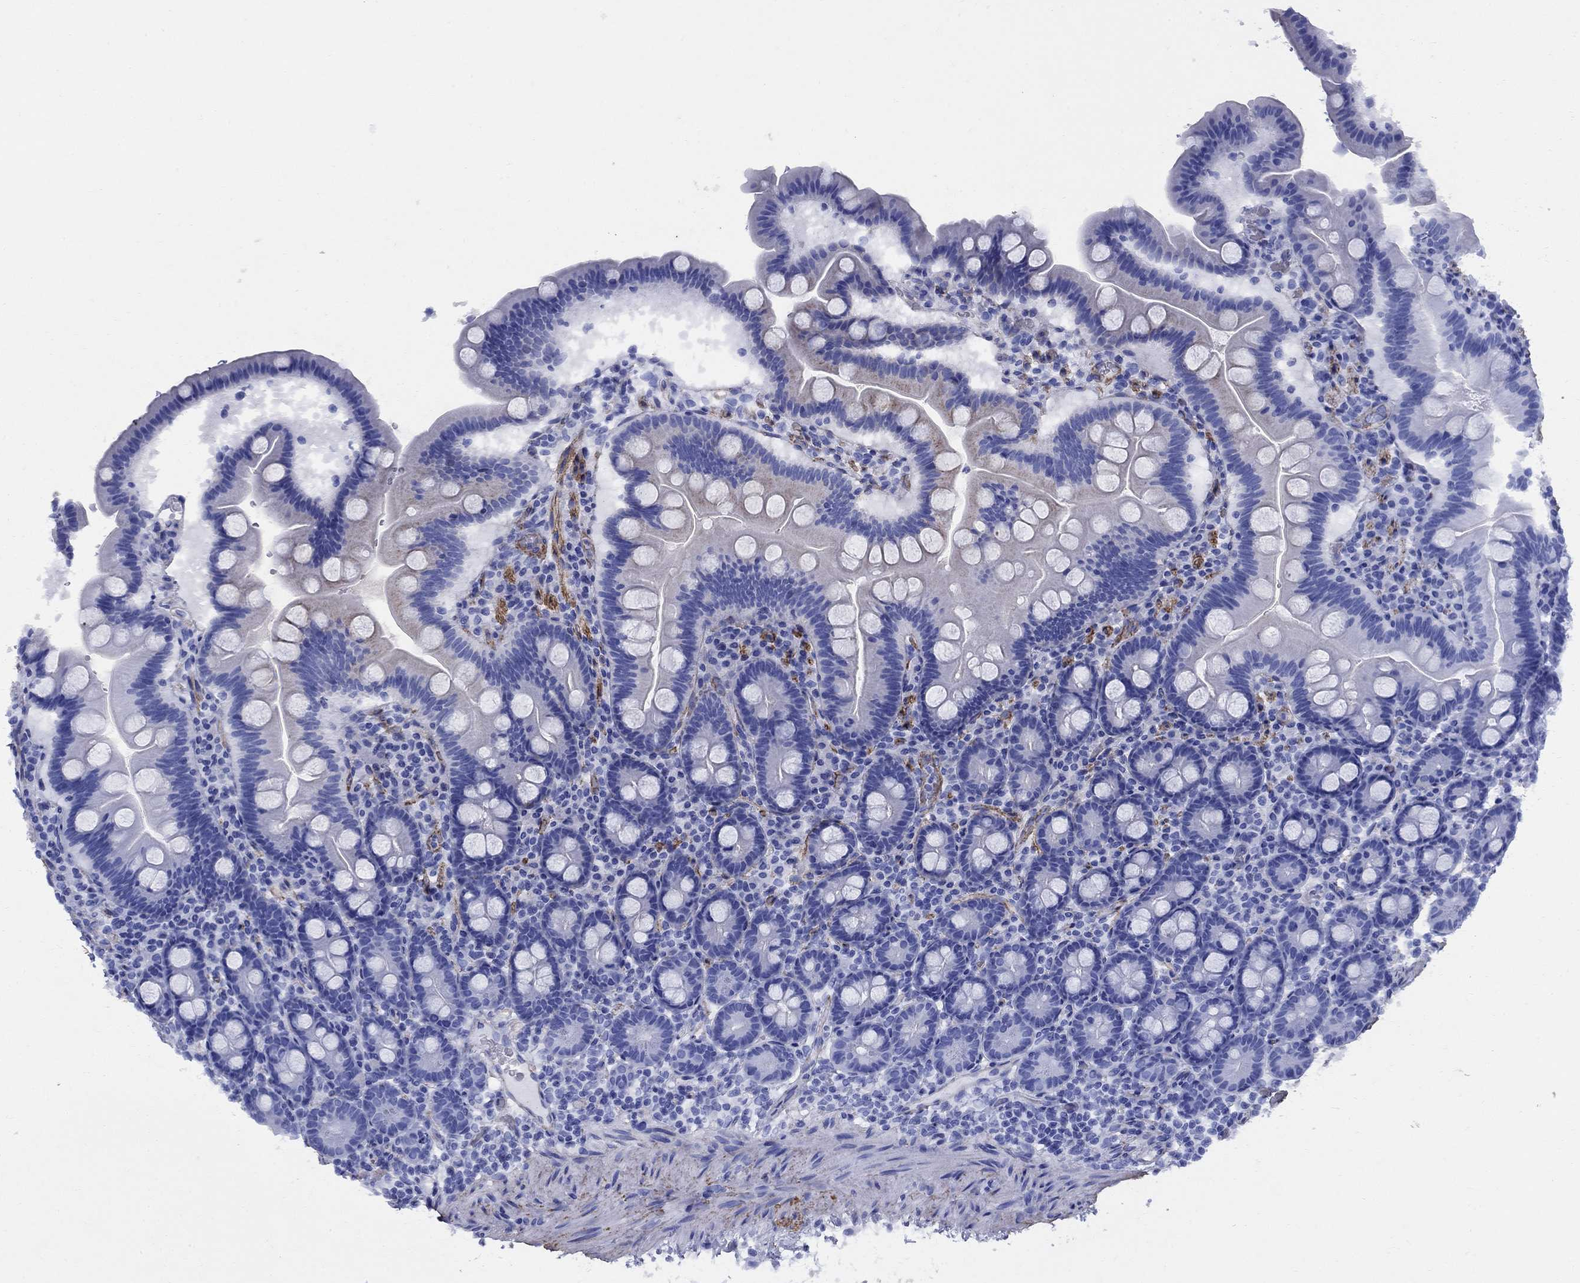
{"staining": {"intensity": "negative", "quantity": "none", "location": "none"}, "tissue": "duodenum", "cell_type": "Glandular cells", "image_type": "normal", "snomed": [{"axis": "morphology", "description": "Normal tissue, NOS"}, {"axis": "topography", "description": "Duodenum"}], "caption": "This is an immunohistochemistry (IHC) image of benign duodenum. There is no staining in glandular cells.", "gene": "VTN", "patient": {"sex": "male", "age": 59}}